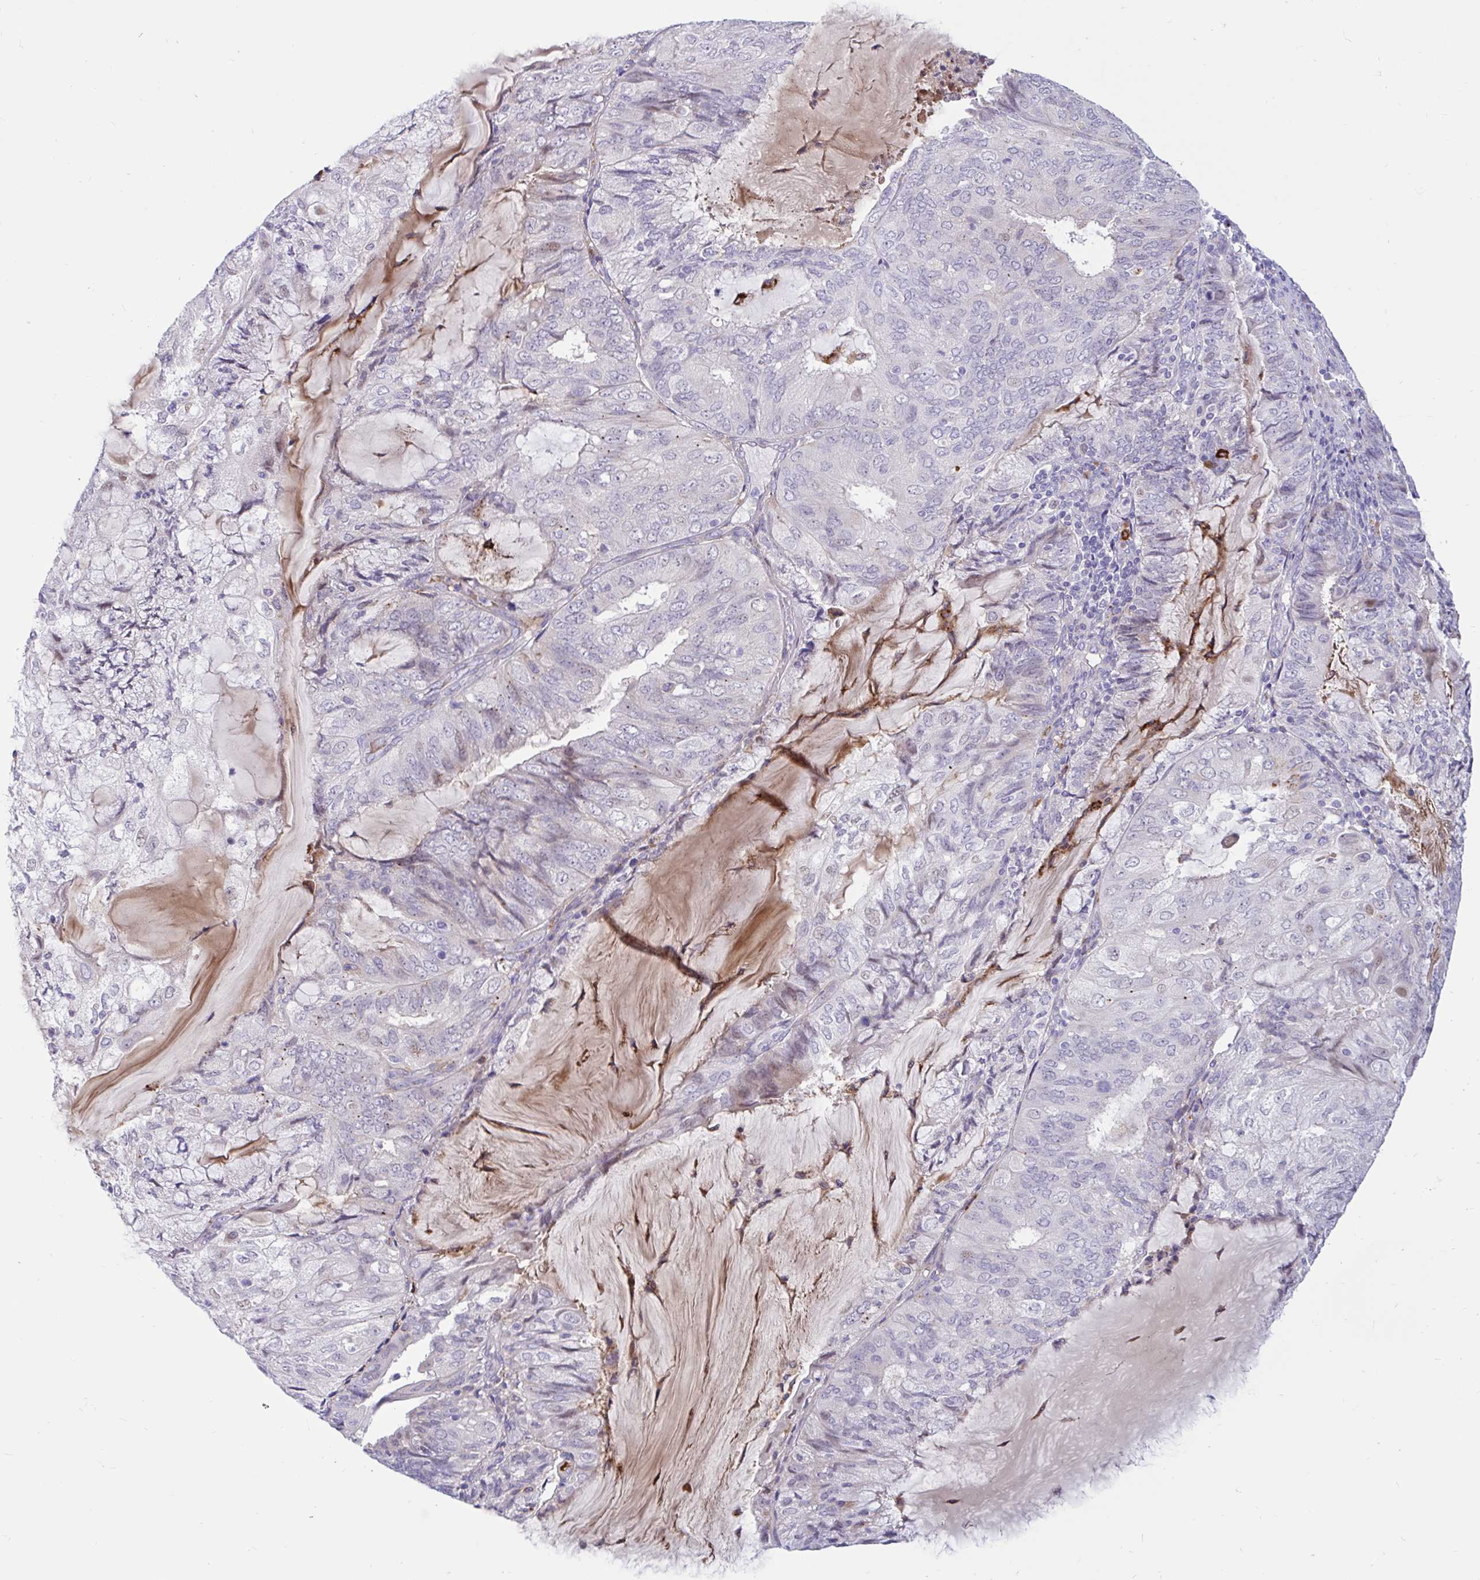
{"staining": {"intensity": "negative", "quantity": "none", "location": "none"}, "tissue": "endometrial cancer", "cell_type": "Tumor cells", "image_type": "cancer", "snomed": [{"axis": "morphology", "description": "Adenocarcinoma, NOS"}, {"axis": "topography", "description": "Endometrium"}], "caption": "A high-resolution image shows immunohistochemistry (IHC) staining of endometrial cancer, which exhibits no significant expression in tumor cells.", "gene": "FAM219B", "patient": {"sex": "female", "age": 81}}